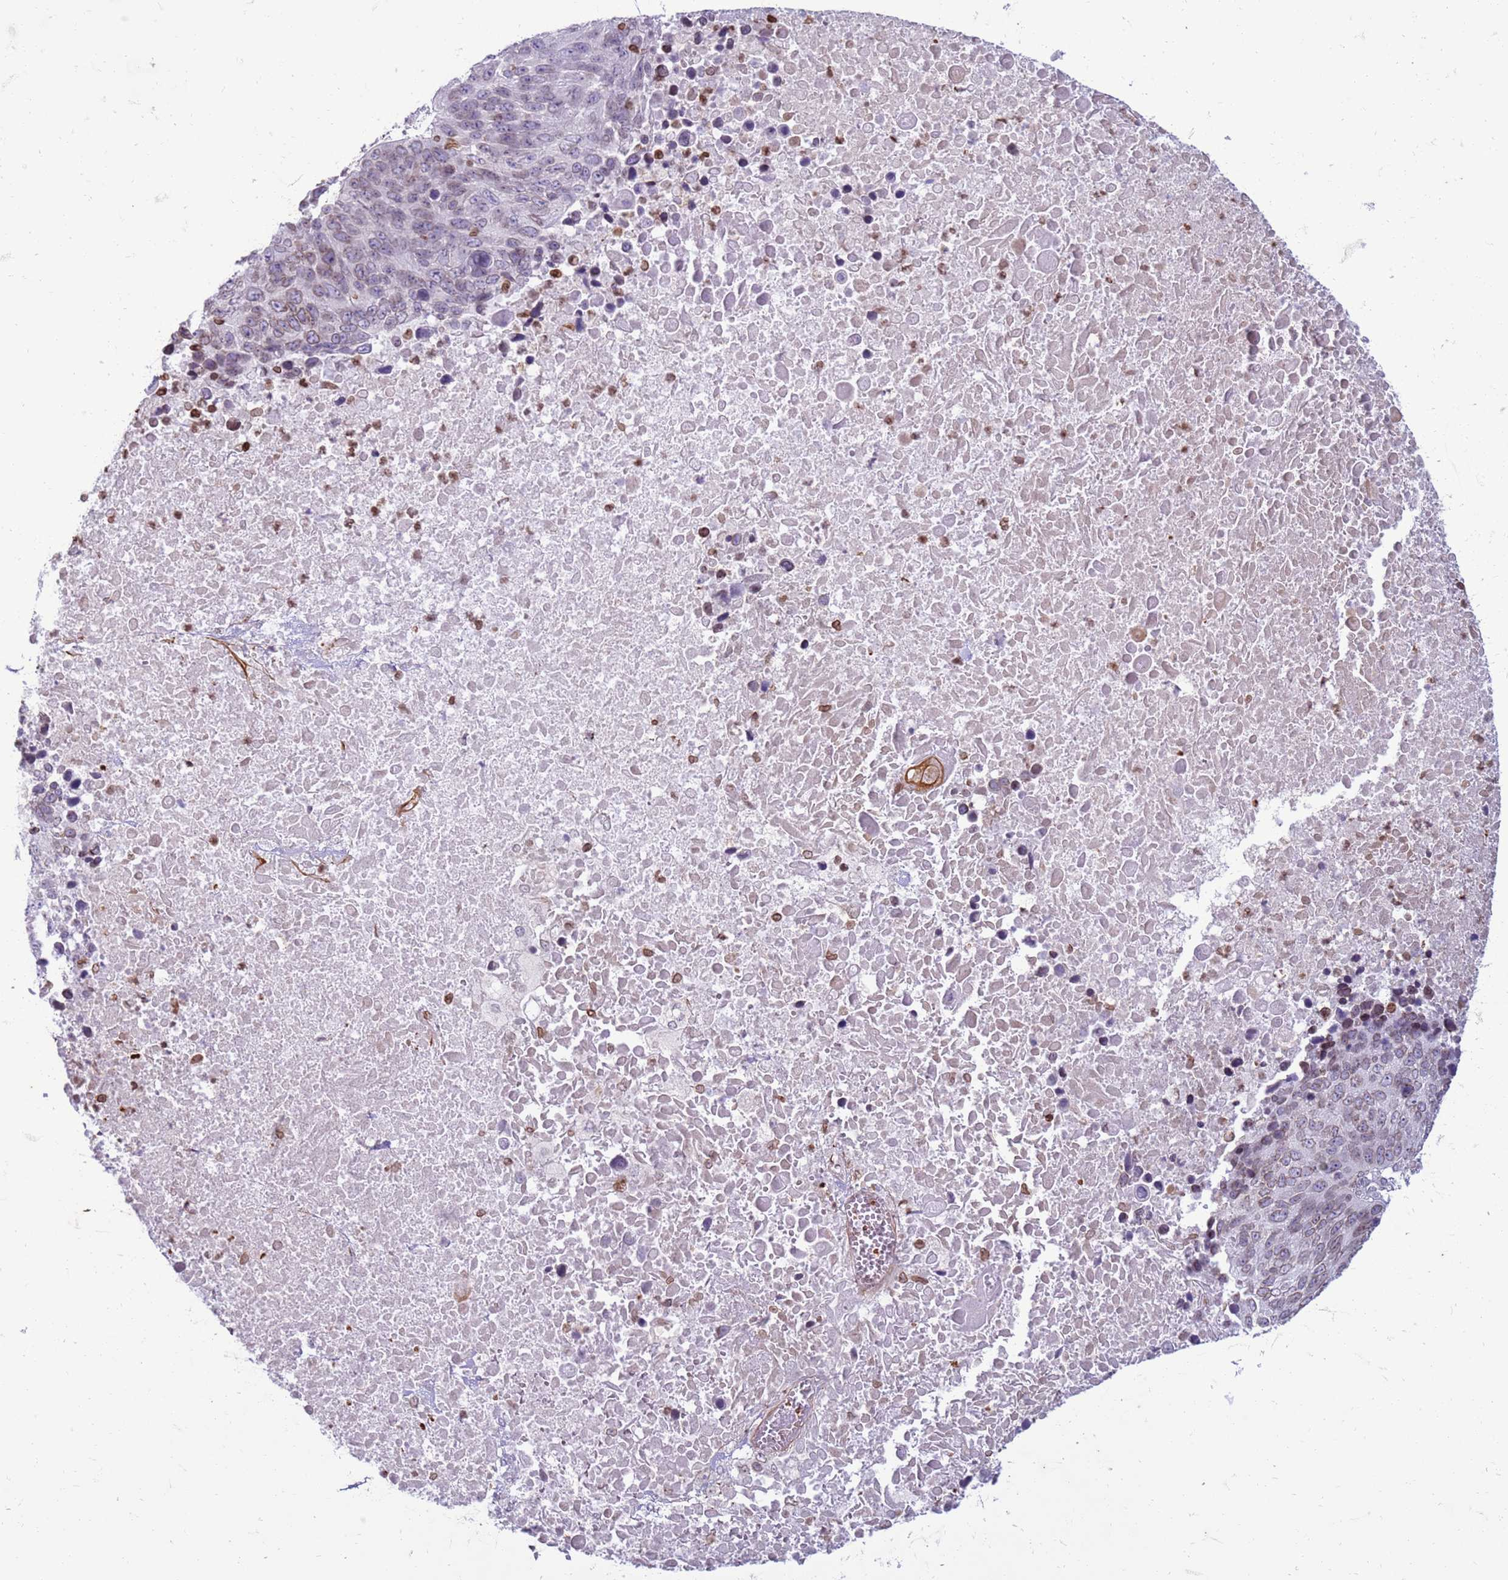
{"staining": {"intensity": "weak", "quantity": "<25%", "location": "cytoplasmic/membranous,nuclear"}, "tissue": "lung cancer", "cell_type": "Tumor cells", "image_type": "cancer", "snomed": [{"axis": "morphology", "description": "Normal tissue, NOS"}, {"axis": "morphology", "description": "Squamous cell carcinoma, NOS"}, {"axis": "topography", "description": "Lymph node"}, {"axis": "topography", "description": "Lung"}], "caption": "Protein analysis of lung cancer (squamous cell carcinoma) exhibits no significant positivity in tumor cells. (DAB (3,3'-diaminobenzidine) IHC with hematoxylin counter stain).", "gene": "METTL25B", "patient": {"sex": "male", "age": 66}}